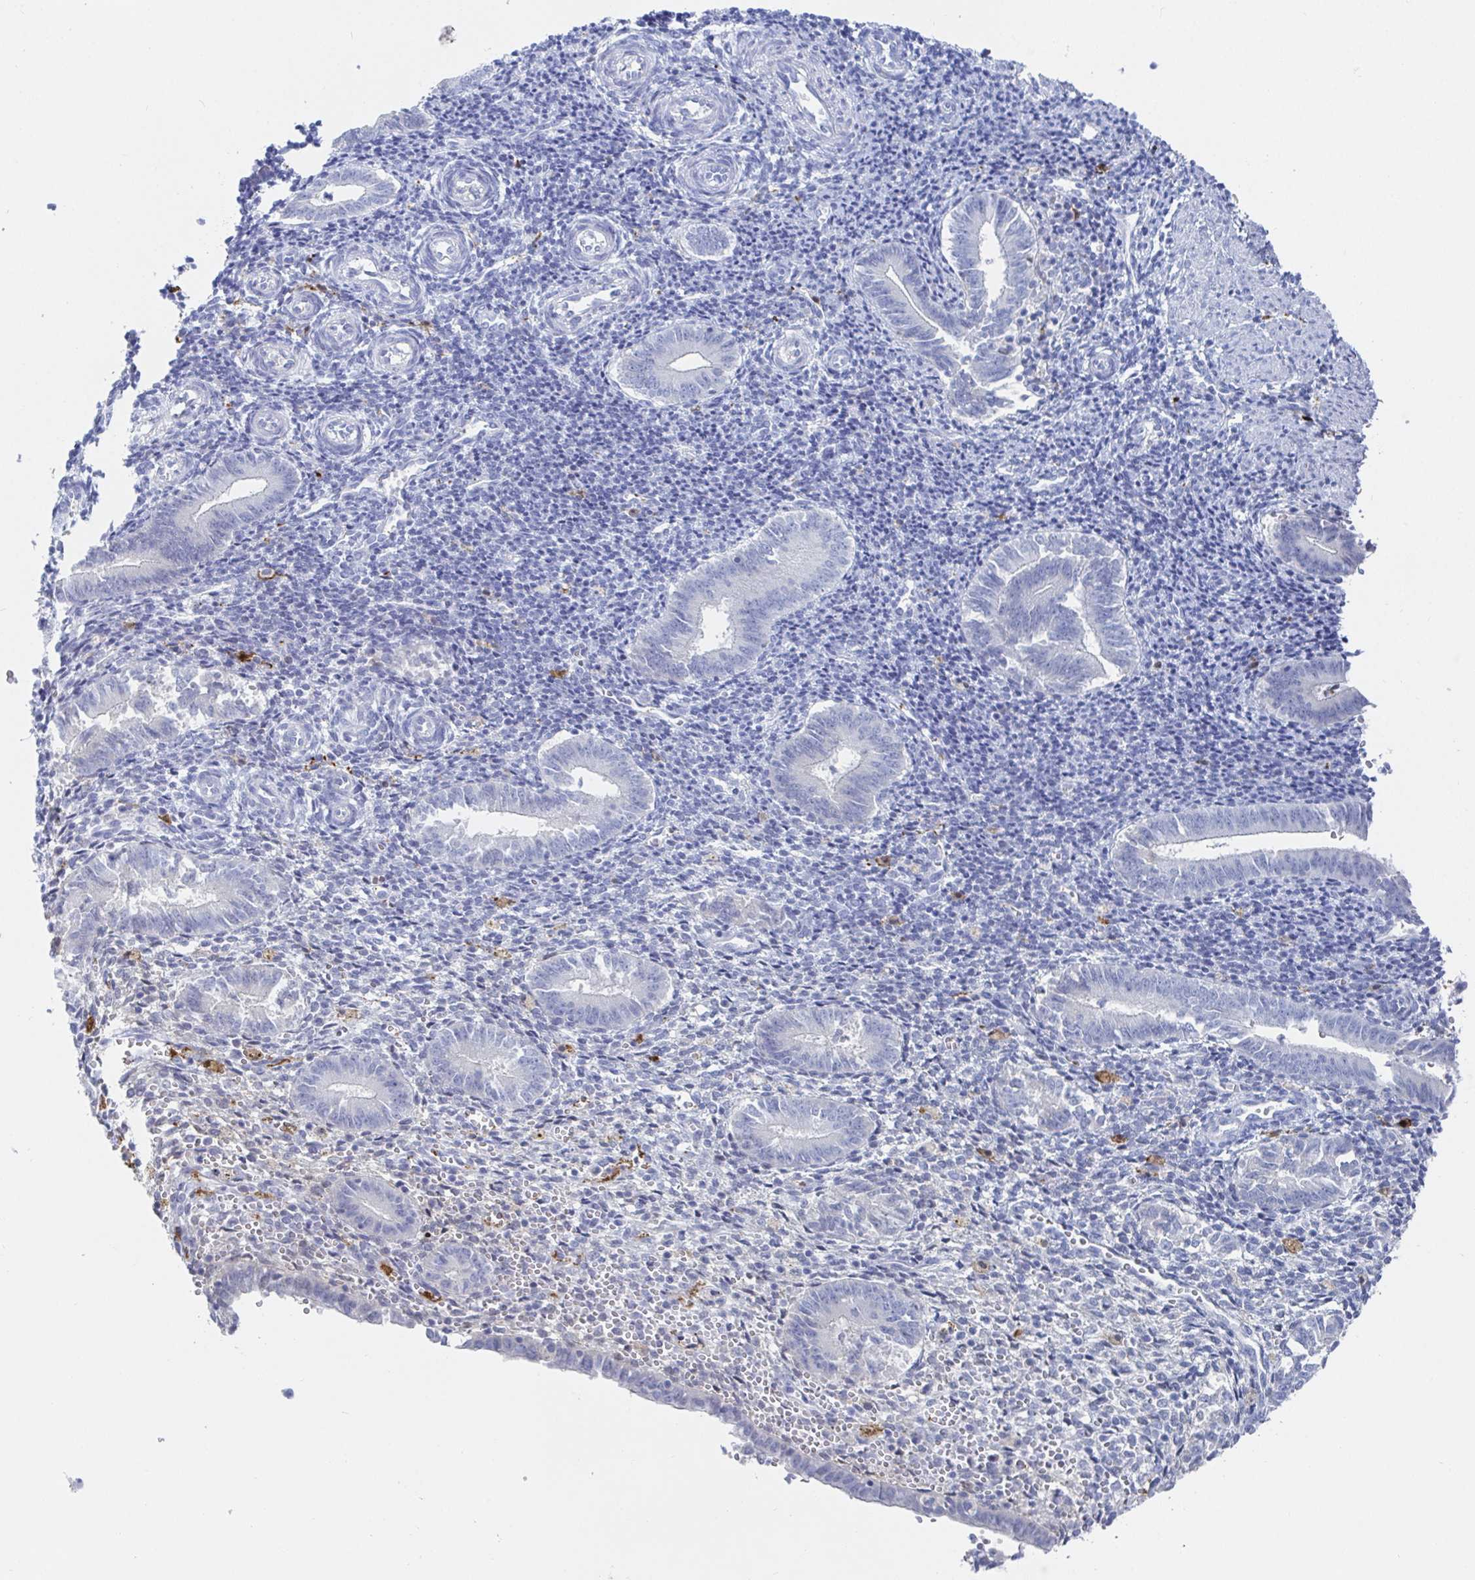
{"staining": {"intensity": "negative", "quantity": "none", "location": "none"}, "tissue": "endometrium", "cell_type": "Cells in endometrial stroma", "image_type": "normal", "snomed": [{"axis": "morphology", "description": "Normal tissue, NOS"}, {"axis": "topography", "description": "Endometrium"}], "caption": "Immunohistochemistry (IHC) of unremarkable endometrium reveals no positivity in cells in endometrial stroma. (DAB (3,3'-diaminobenzidine) immunohistochemistry with hematoxylin counter stain).", "gene": "OR2A1", "patient": {"sex": "female", "age": 25}}